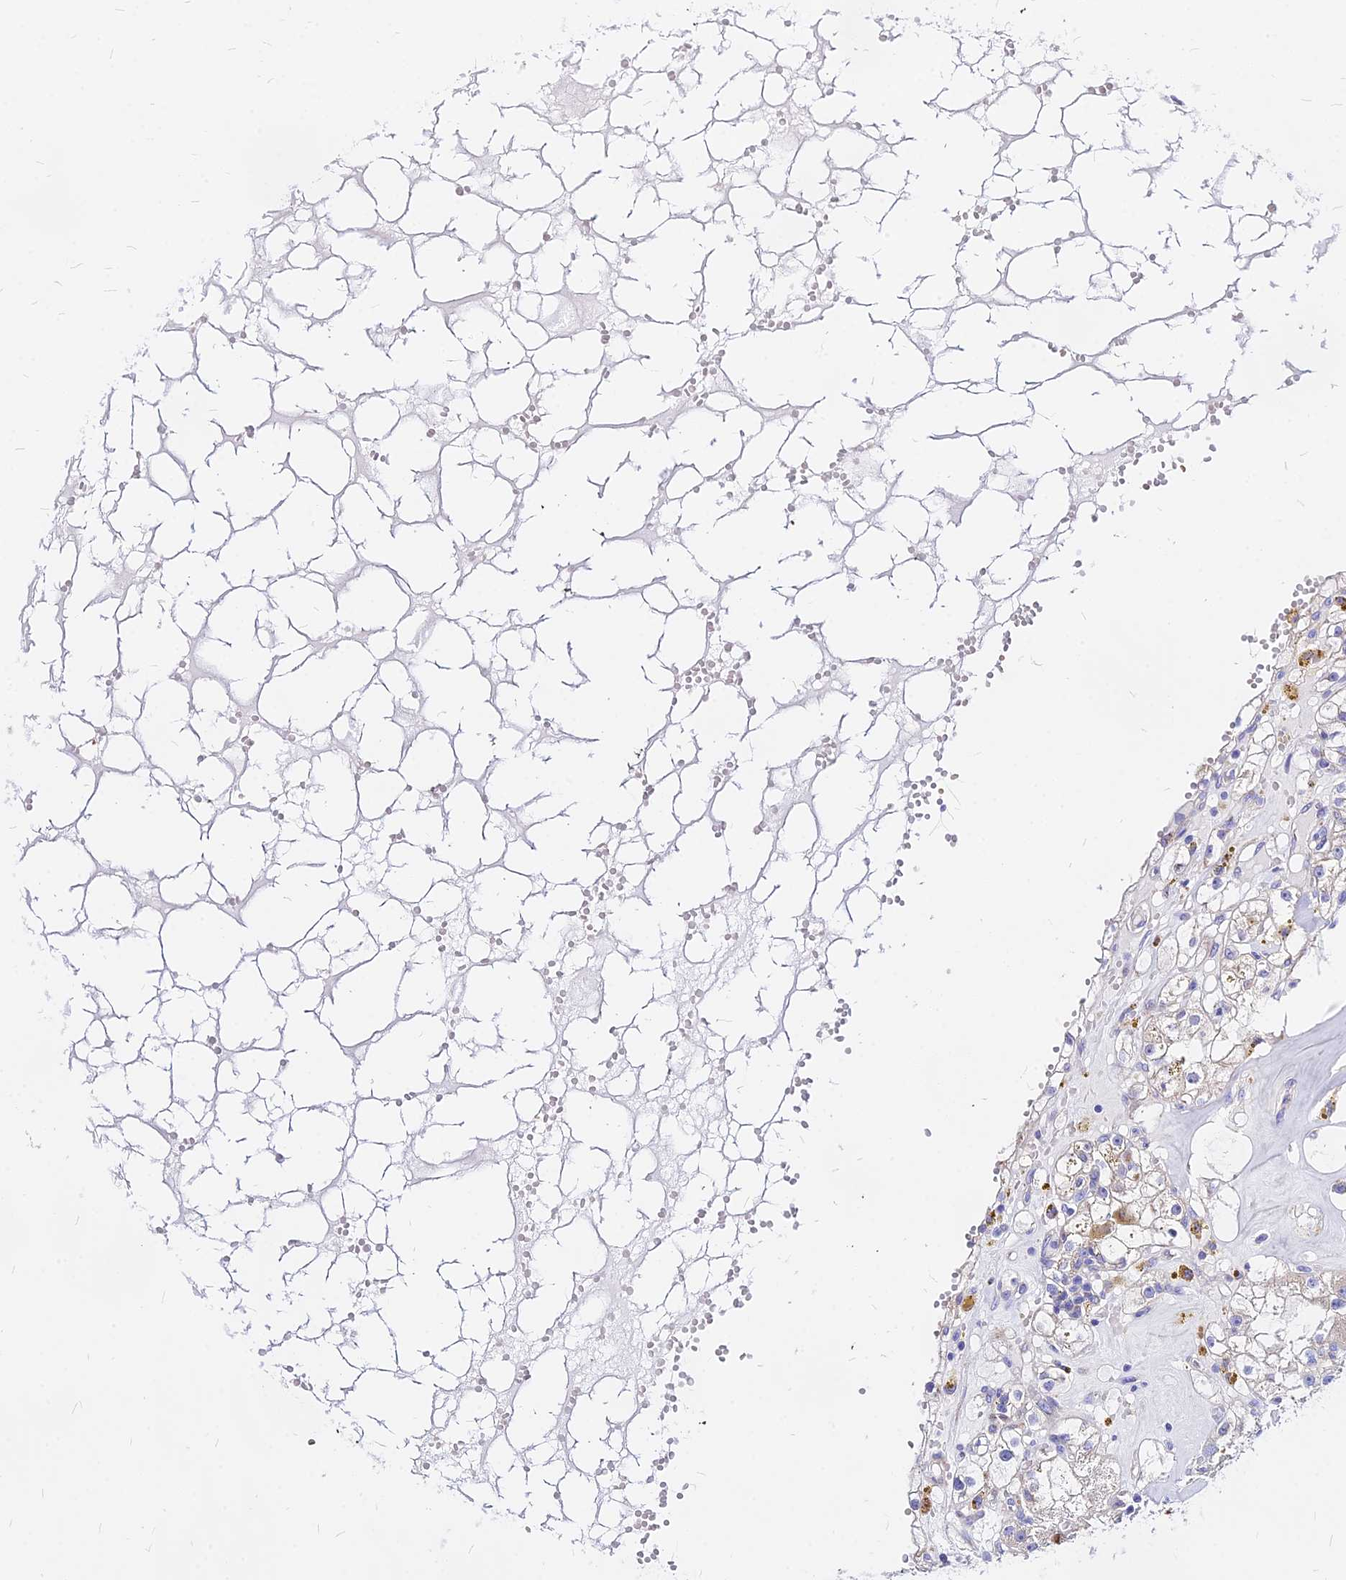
{"staining": {"intensity": "negative", "quantity": "none", "location": "none"}, "tissue": "renal cancer", "cell_type": "Tumor cells", "image_type": "cancer", "snomed": [{"axis": "morphology", "description": "Adenocarcinoma, NOS"}, {"axis": "topography", "description": "Kidney"}], "caption": "This is an immunohistochemistry (IHC) photomicrograph of renal cancer (adenocarcinoma). There is no staining in tumor cells.", "gene": "MRPL3", "patient": {"sex": "male", "age": 56}}